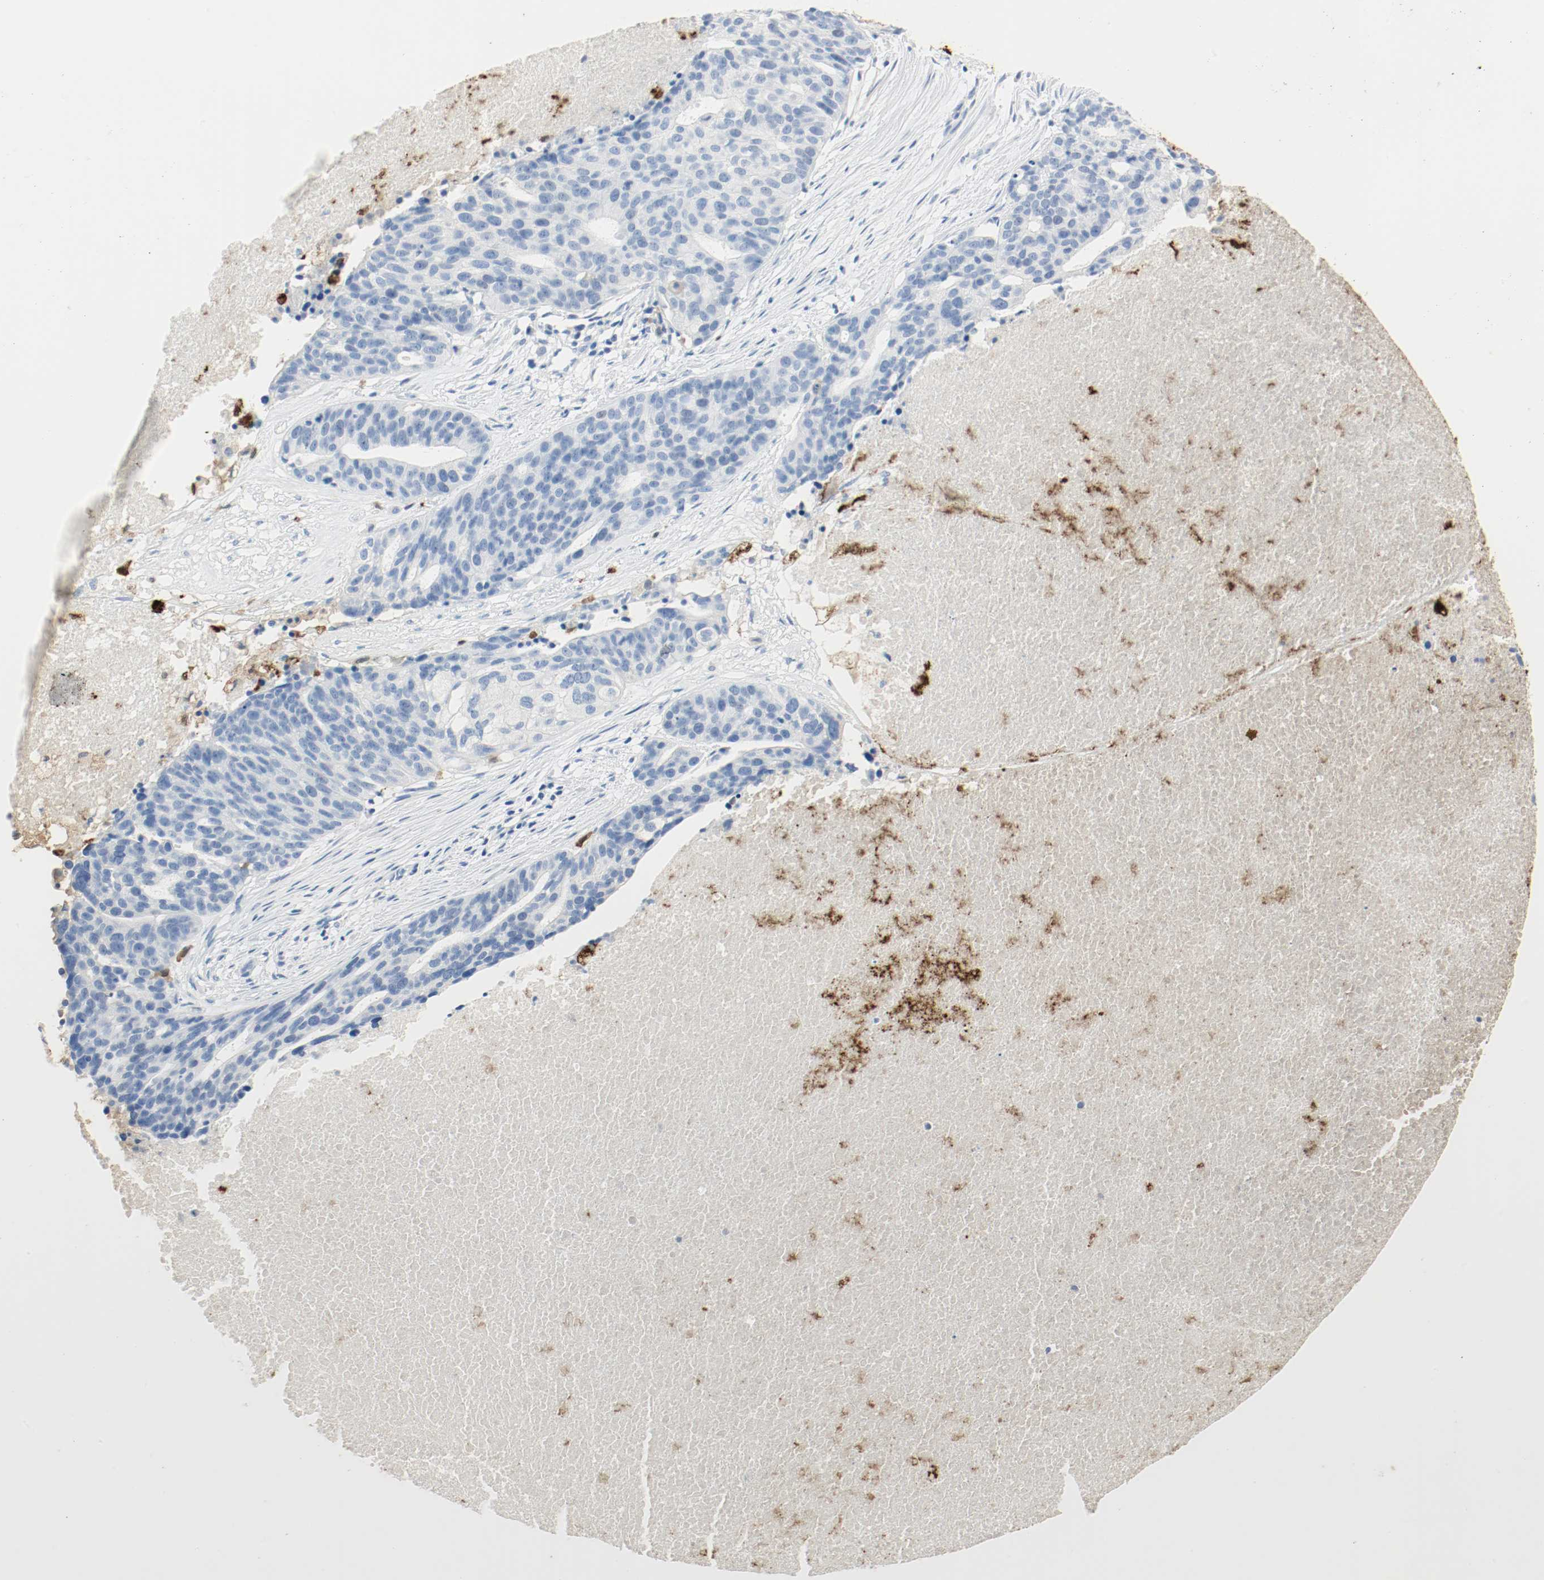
{"staining": {"intensity": "negative", "quantity": "none", "location": "none"}, "tissue": "ovarian cancer", "cell_type": "Tumor cells", "image_type": "cancer", "snomed": [{"axis": "morphology", "description": "Cystadenocarcinoma, serous, NOS"}, {"axis": "topography", "description": "Ovary"}], "caption": "Human ovarian cancer (serous cystadenocarcinoma) stained for a protein using IHC exhibits no staining in tumor cells.", "gene": "S100A9", "patient": {"sex": "female", "age": 59}}